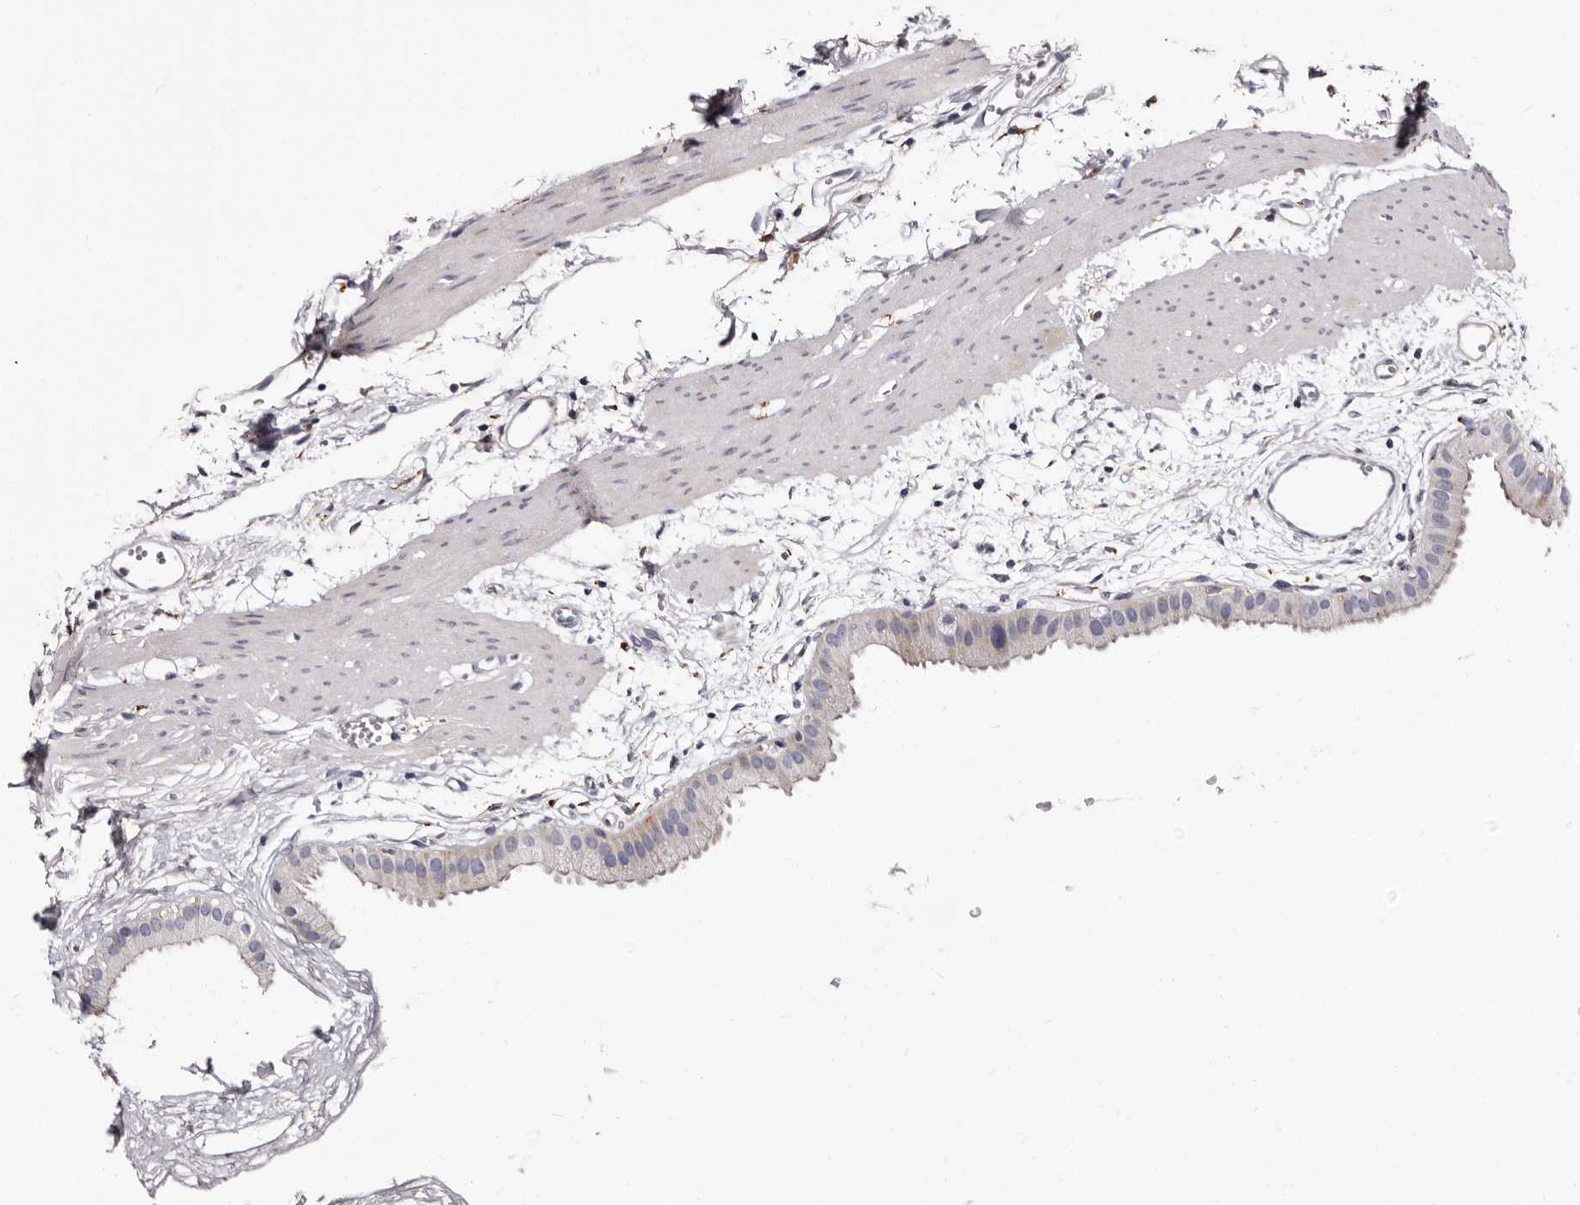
{"staining": {"intensity": "negative", "quantity": "none", "location": "none"}, "tissue": "gallbladder", "cell_type": "Glandular cells", "image_type": "normal", "snomed": [{"axis": "morphology", "description": "Normal tissue, NOS"}, {"axis": "topography", "description": "Gallbladder"}], "caption": "High magnification brightfield microscopy of normal gallbladder stained with DAB (brown) and counterstained with hematoxylin (blue): glandular cells show no significant positivity. (IHC, brightfield microscopy, high magnification).", "gene": "AUNIP", "patient": {"sex": "female", "age": 64}}